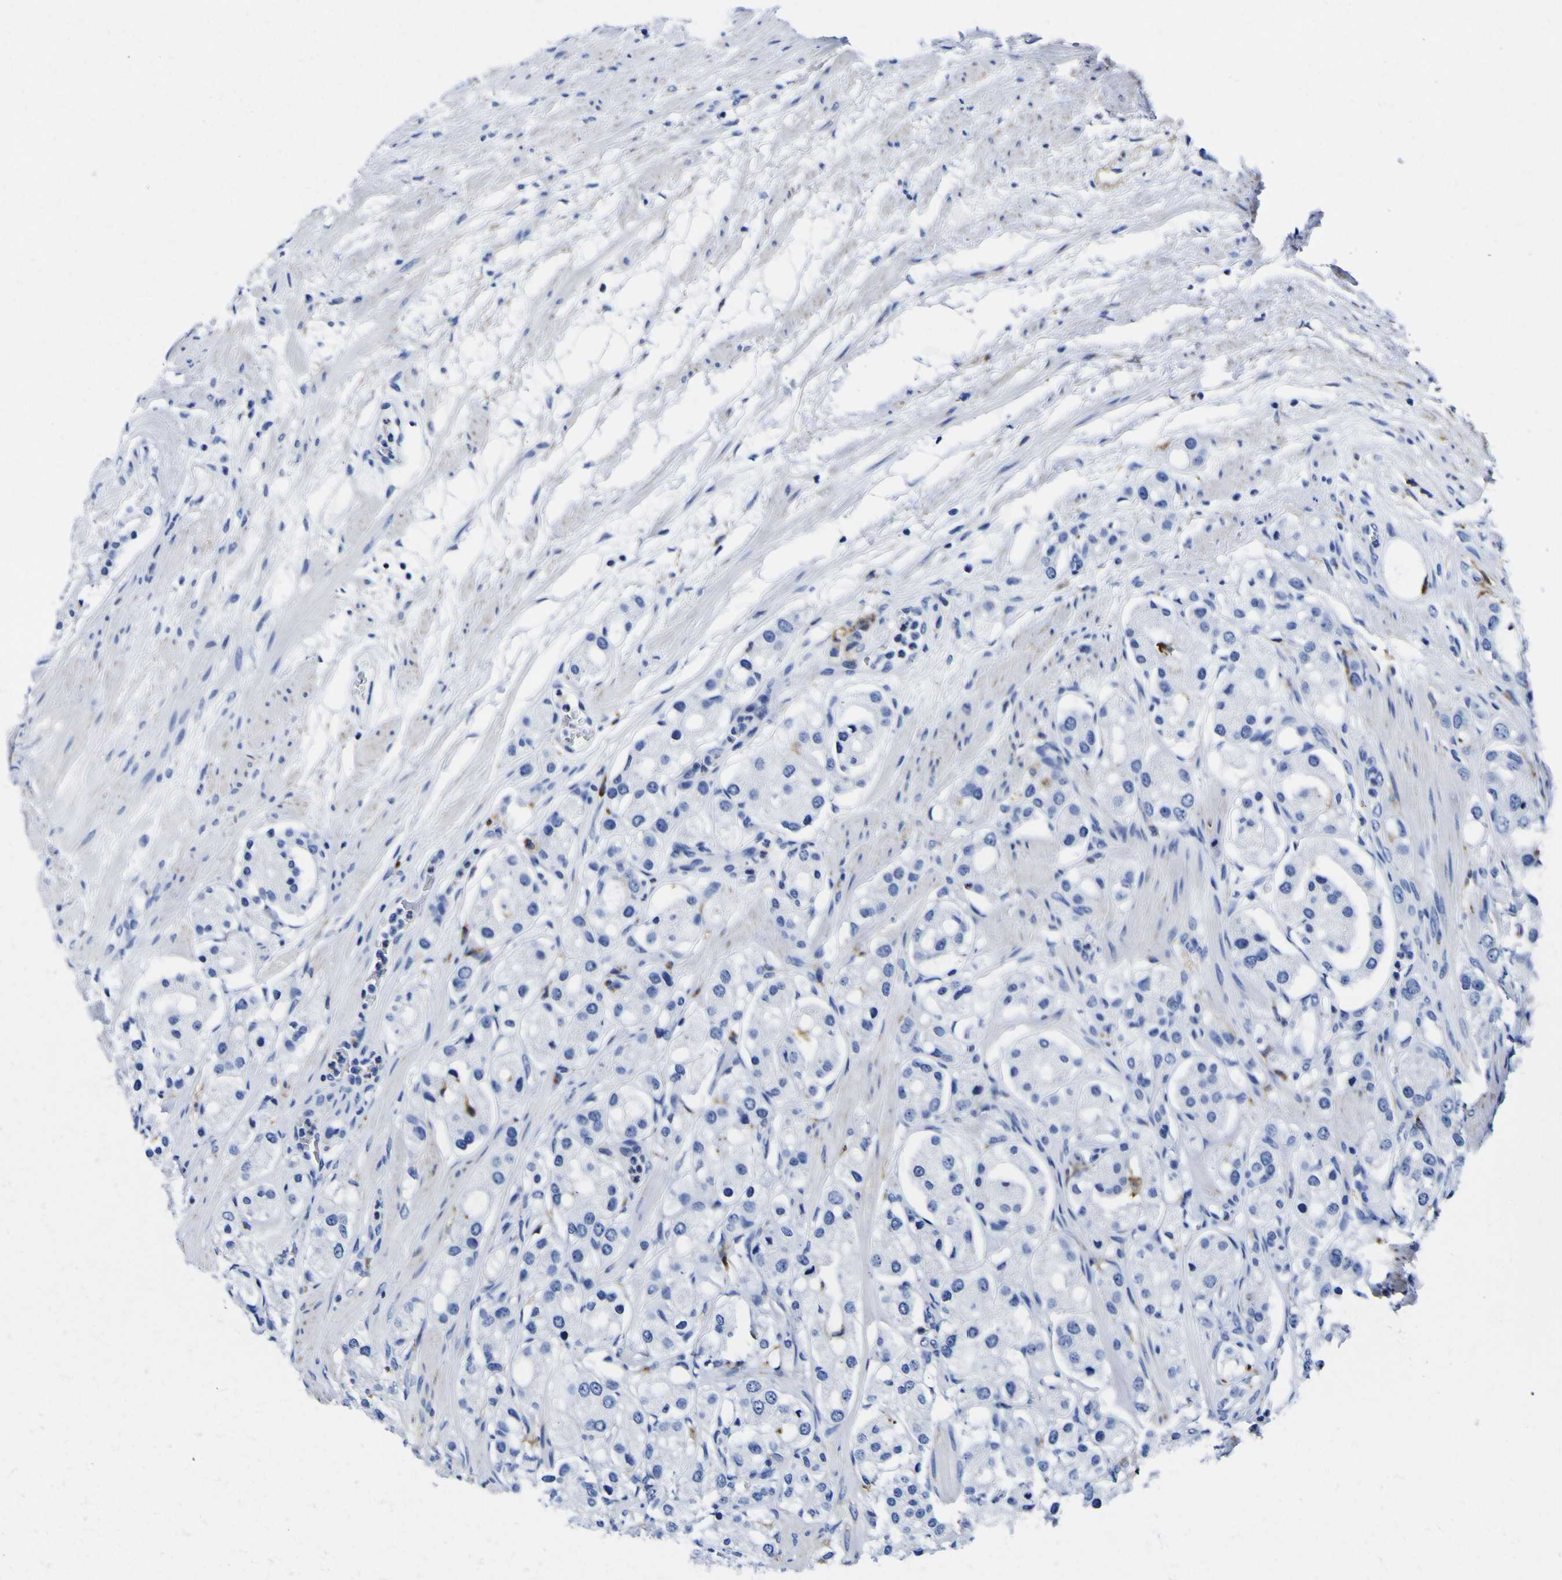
{"staining": {"intensity": "negative", "quantity": "none", "location": "none"}, "tissue": "prostate cancer", "cell_type": "Tumor cells", "image_type": "cancer", "snomed": [{"axis": "morphology", "description": "Adenocarcinoma, High grade"}, {"axis": "topography", "description": "Prostate"}], "caption": "Tumor cells are negative for protein expression in human high-grade adenocarcinoma (prostate).", "gene": "HLA-DQA1", "patient": {"sex": "male", "age": 65}}